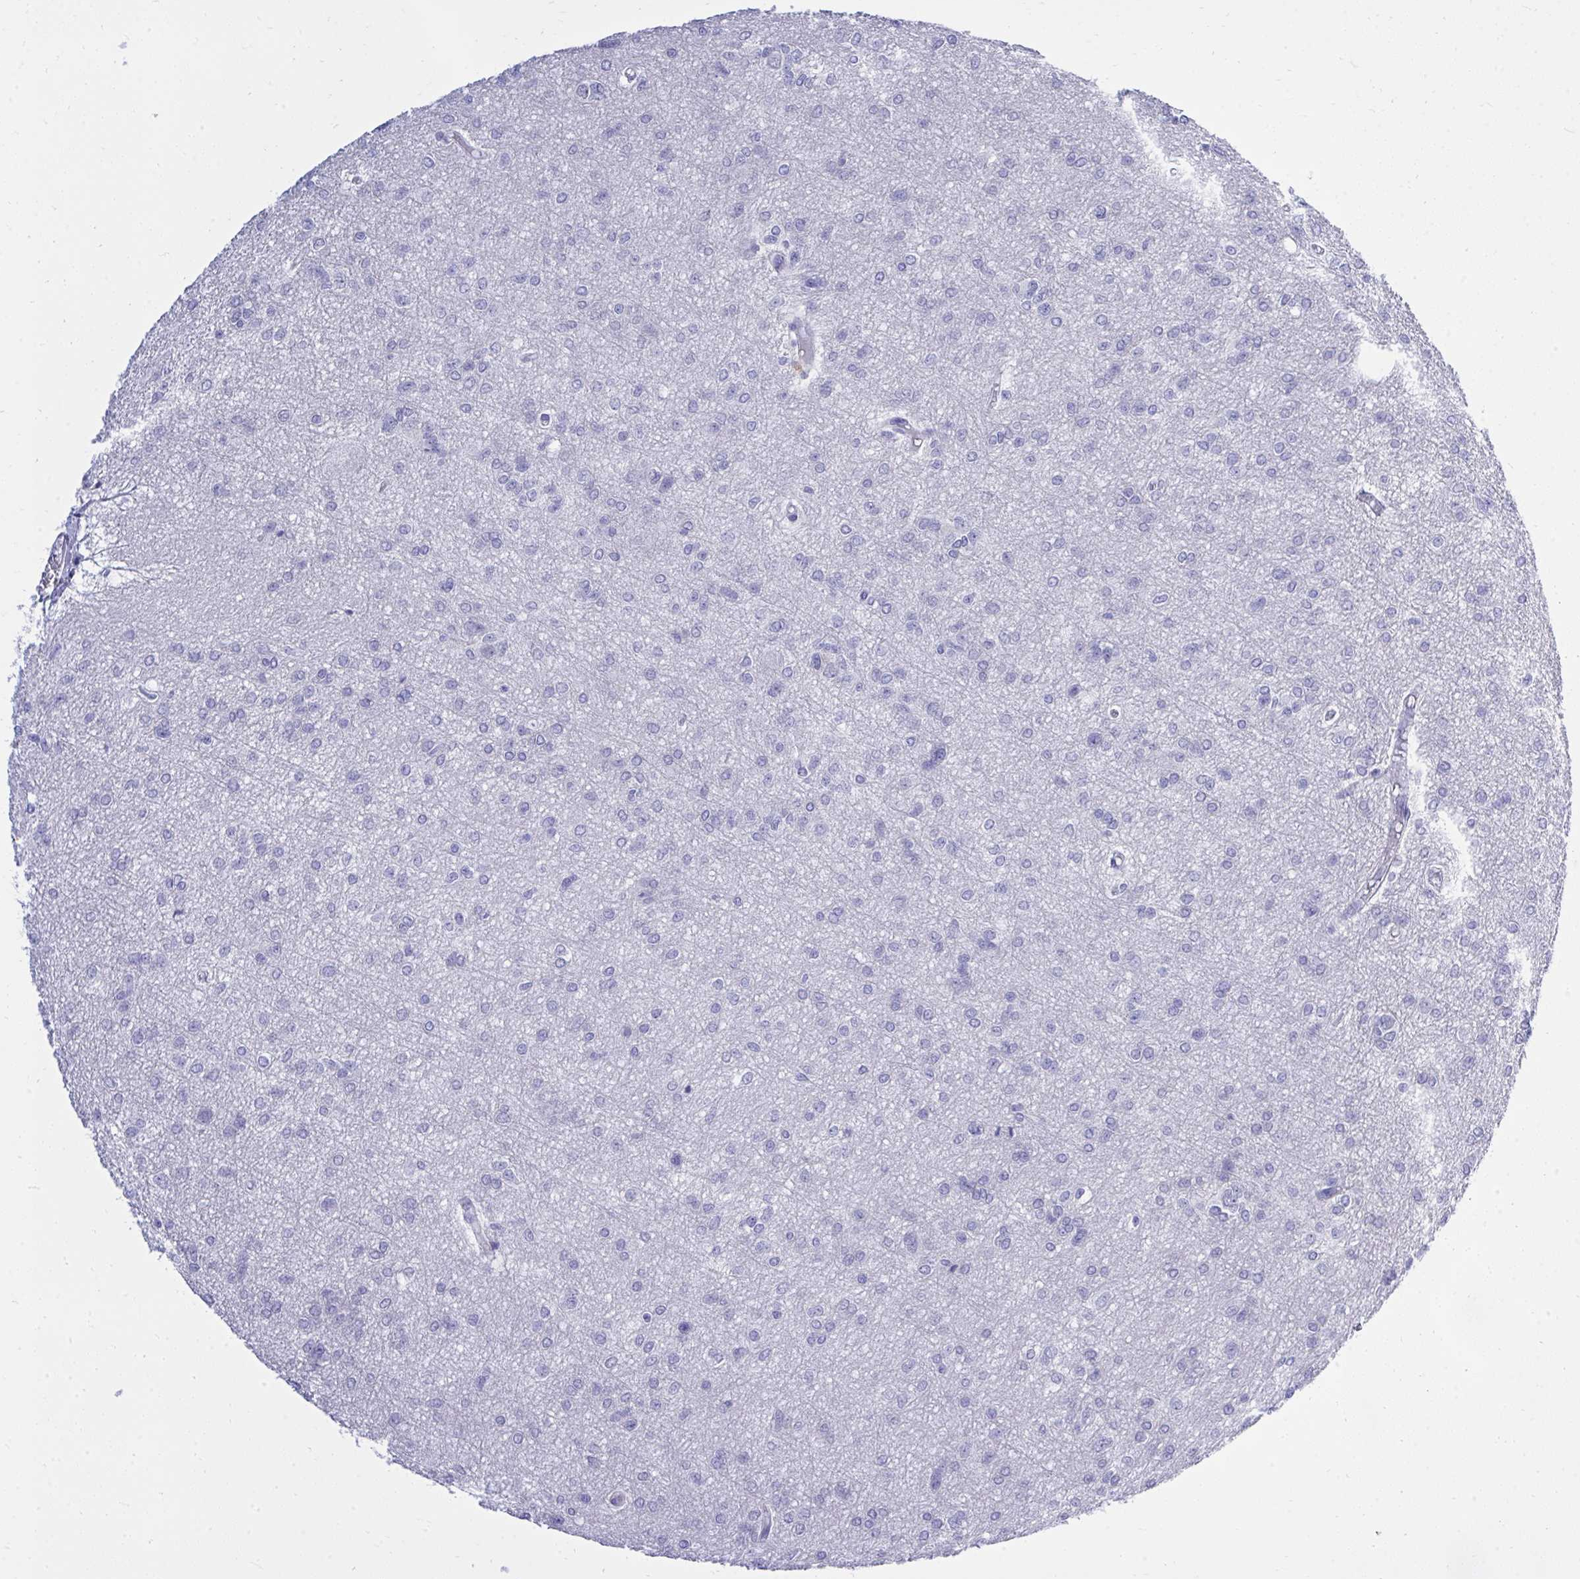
{"staining": {"intensity": "negative", "quantity": "none", "location": "none"}, "tissue": "glioma", "cell_type": "Tumor cells", "image_type": "cancer", "snomed": [{"axis": "morphology", "description": "Glioma, malignant, Low grade"}, {"axis": "topography", "description": "Brain"}], "caption": "Immunohistochemical staining of malignant low-grade glioma demonstrates no significant expression in tumor cells.", "gene": "PSD", "patient": {"sex": "male", "age": 26}}